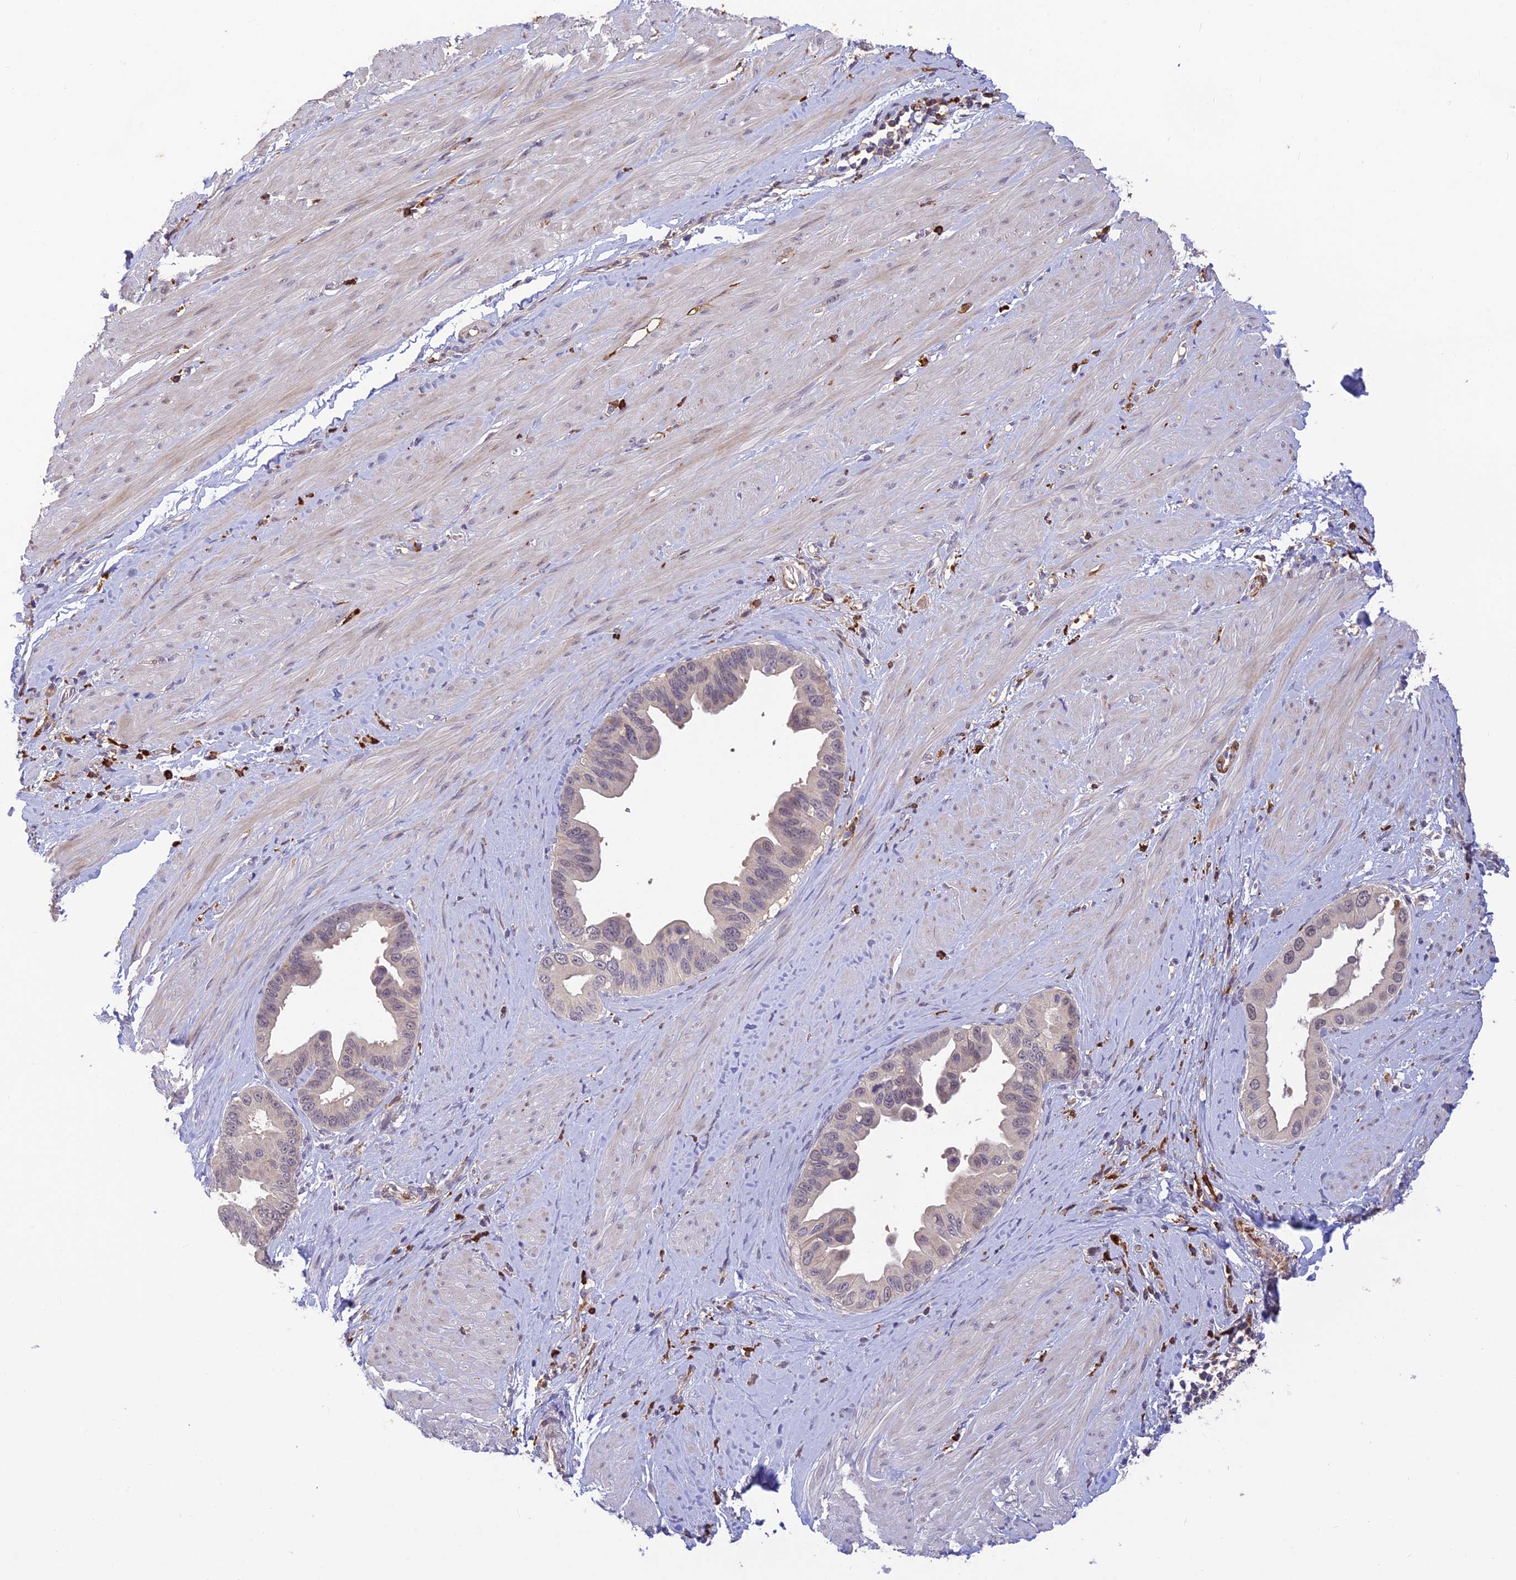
{"staining": {"intensity": "negative", "quantity": "none", "location": "none"}, "tissue": "pancreatic cancer", "cell_type": "Tumor cells", "image_type": "cancer", "snomed": [{"axis": "morphology", "description": "Adenocarcinoma, NOS"}, {"axis": "topography", "description": "Pancreas"}], "caption": "DAB immunohistochemical staining of human adenocarcinoma (pancreatic) demonstrates no significant expression in tumor cells. Brightfield microscopy of immunohistochemistry (IHC) stained with DAB (3,3'-diaminobenzidine) (brown) and hematoxylin (blue), captured at high magnification.", "gene": "ASPDH", "patient": {"sex": "female", "age": 56}}